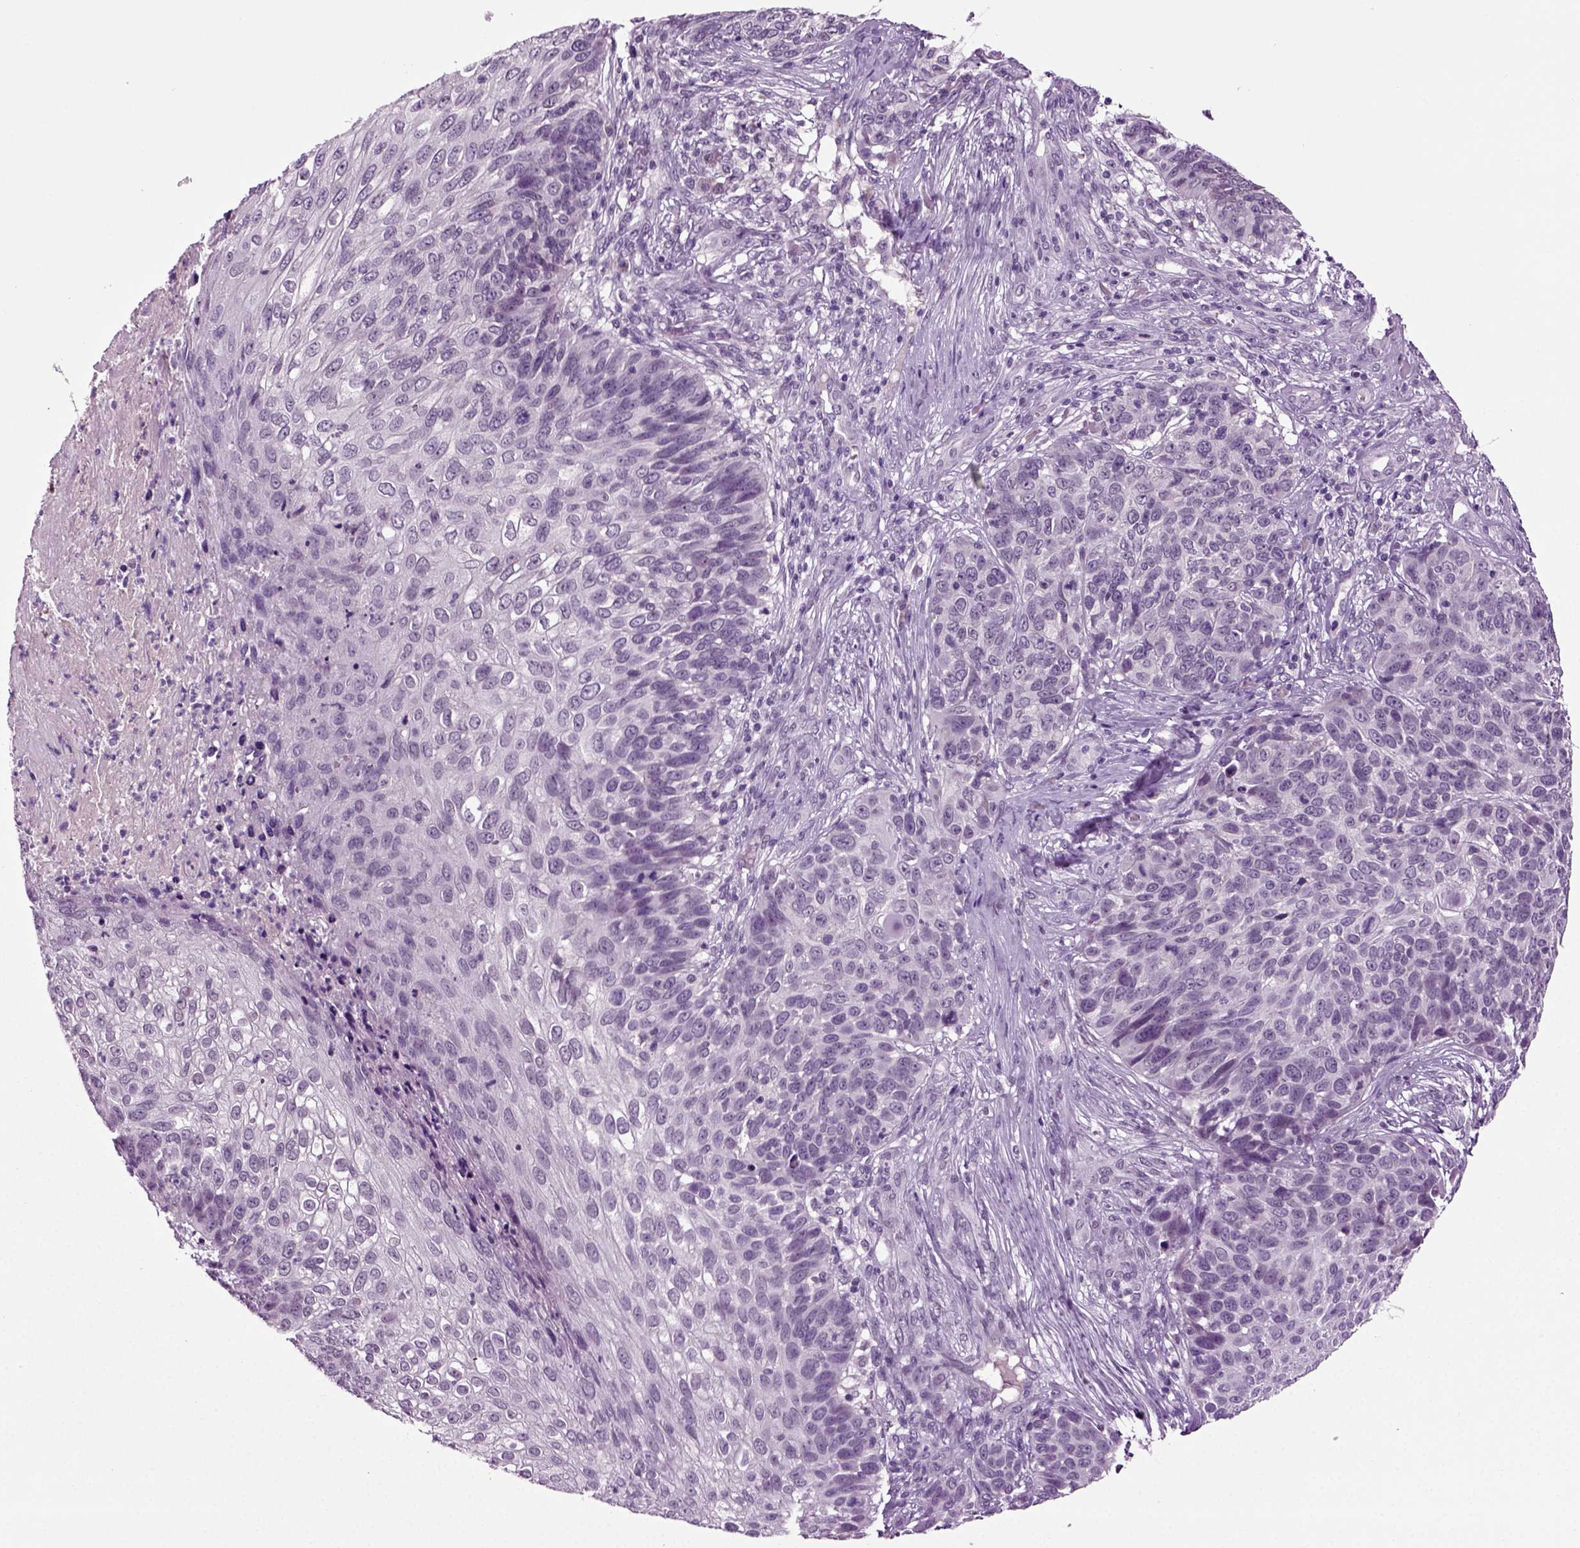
{"staining": {"intensity": "negative", "quantity": "none", "location": "none"}, "tissue": "skin cancer", "cell_type": "Tumor cells", "image_type": "cancer", "snomed": [{"axis": "morphology", "description": "Squamous cell carcinoma, NOS"}, {"axis": "topography", "description": "Skin"}], "caption": "Tumor cells are negative for protein expression in human squamous cell carcinoma (skin).", "gene": "SPATA17", "patient": {"sex": "male", "age": 92}}